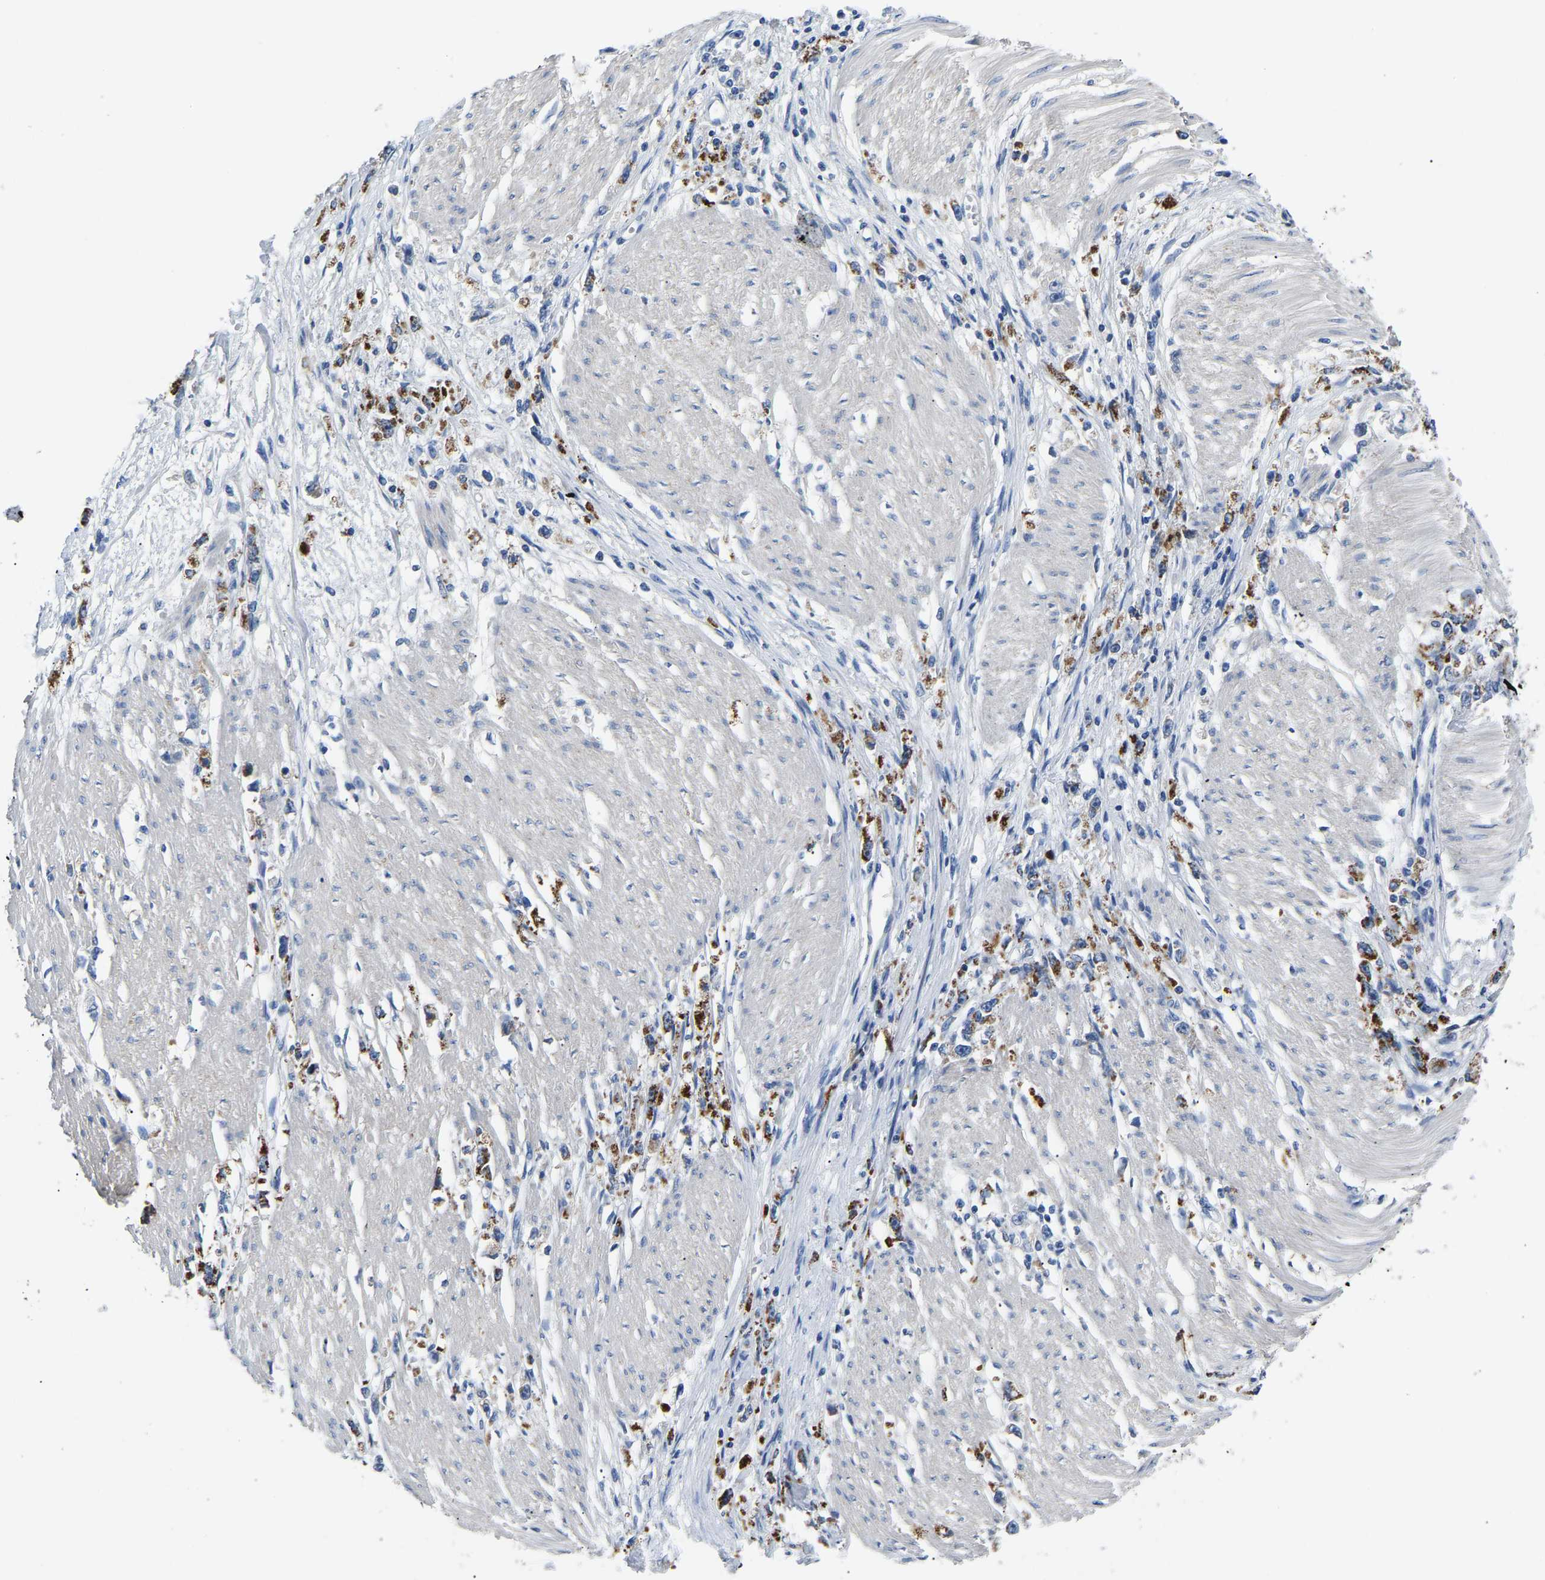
{"staining": {"intensity": "negative", "quantity": "none", "location": "none"}, "tissue": "stomach cancer", "cell_type": "Tumor cells", "image_type": "cancer", "snomed": [{"axis": "morphology", "description": "Adenocarcinoma, NOS"}, {"axis": "topography", "description": "Stomach"}], "caption": "The micrograph shows no staining of tumor cells in stomach adenocarcinoma.", "gene": "TOR1B", "patient": {"sex": "female", "age": 59}}